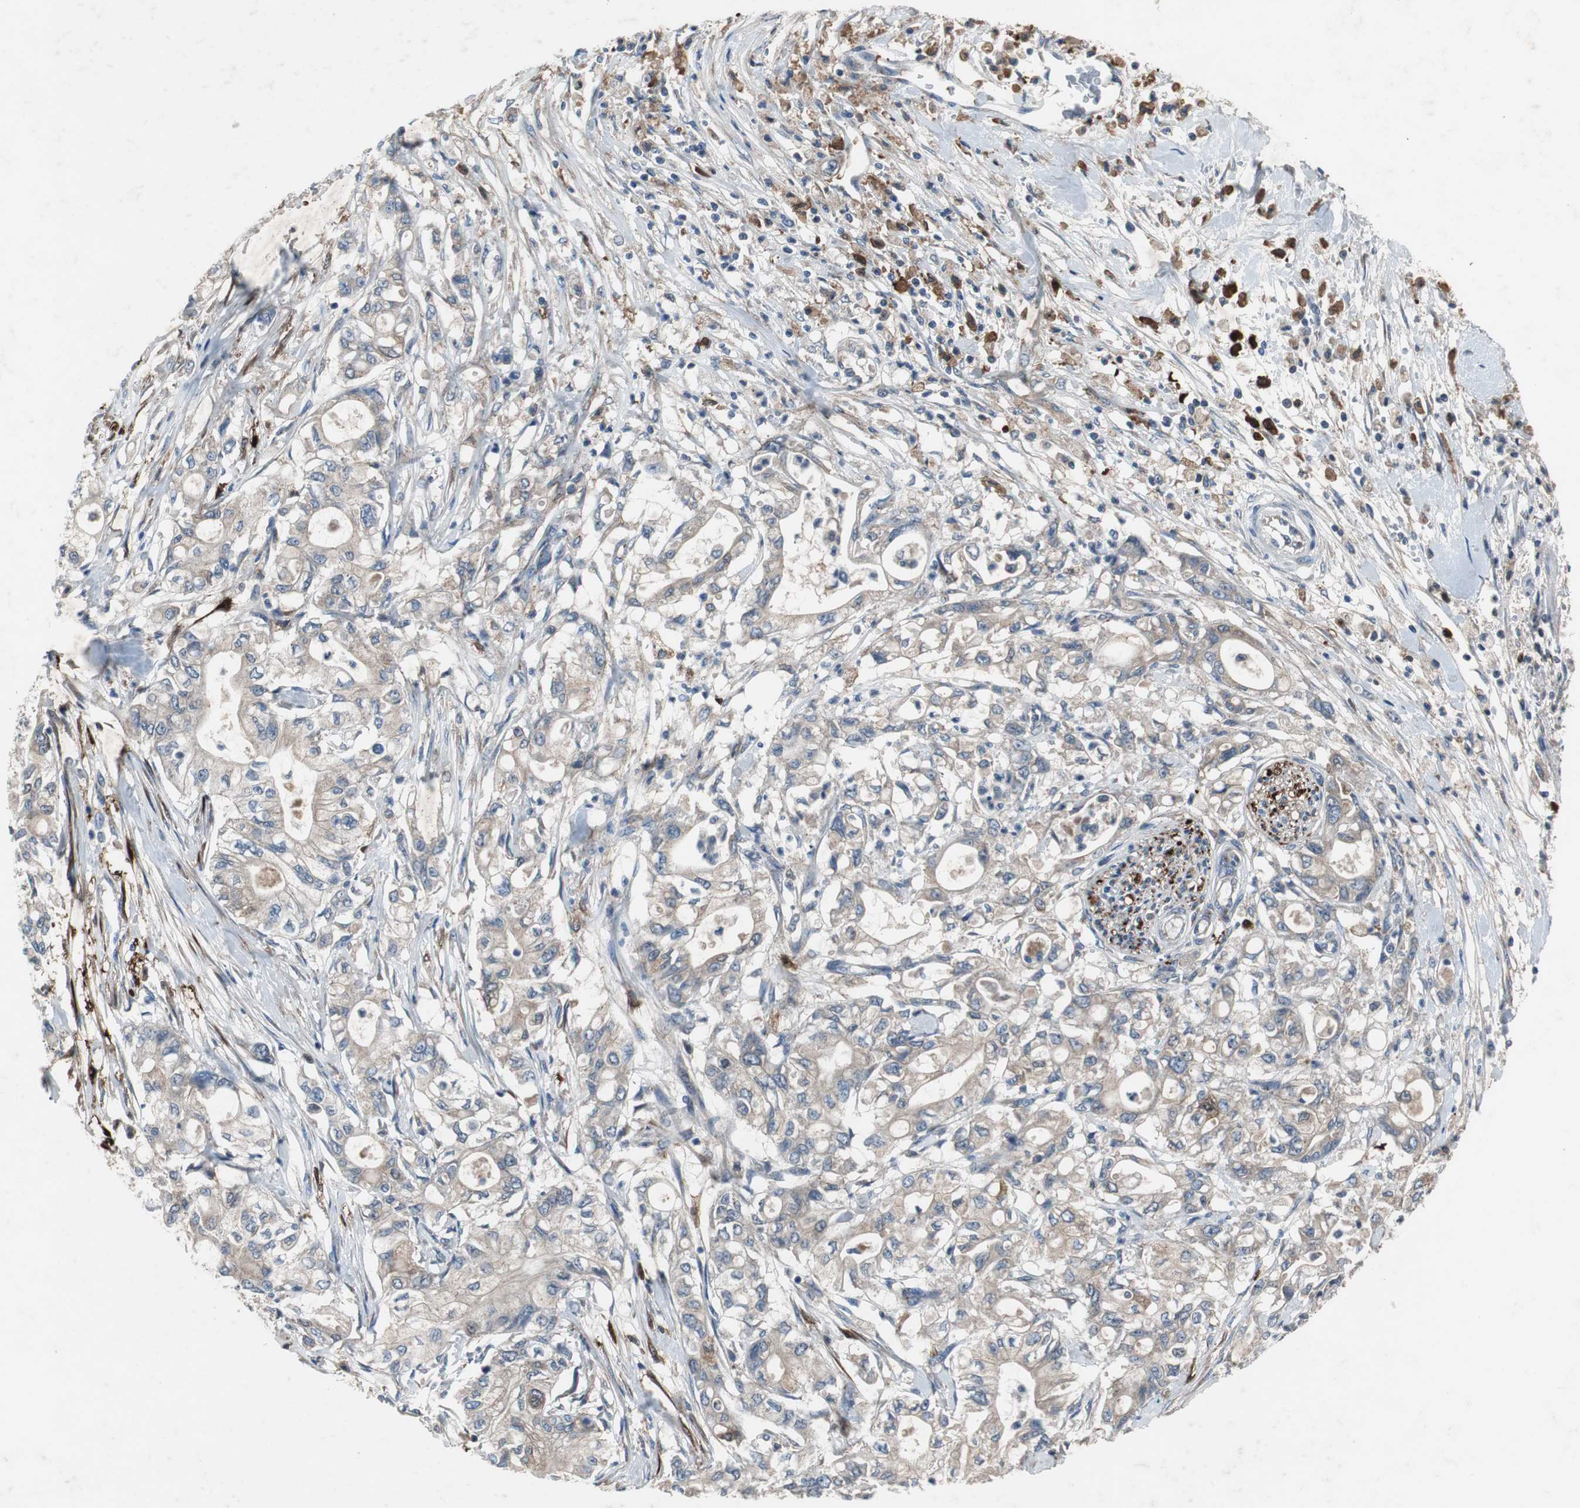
{"staining": {"intensity": "moderate", "quantity": "25%-75%", "location": "cytoplasmic/membranous"}, "tissue": "pancreatic cancer", "cell_type": "Tumor cells", "image_type": "cancer", "snomed": [{"axis": "morphology", "description": "Adenocarcinoma, NOS"}, {"axis": "topography", "description": "Pancreas"}], "caption": "DAB (3,3'-diaminobenzidine) immunohistochemical staining of human pancreatic adenocarcinoma displays moderate cytoplasmic/membranous protein positivity in about 25%-75% of tumor cells.", "gene": "CALB2", "patient": {"sex": "male", "age": 79}}